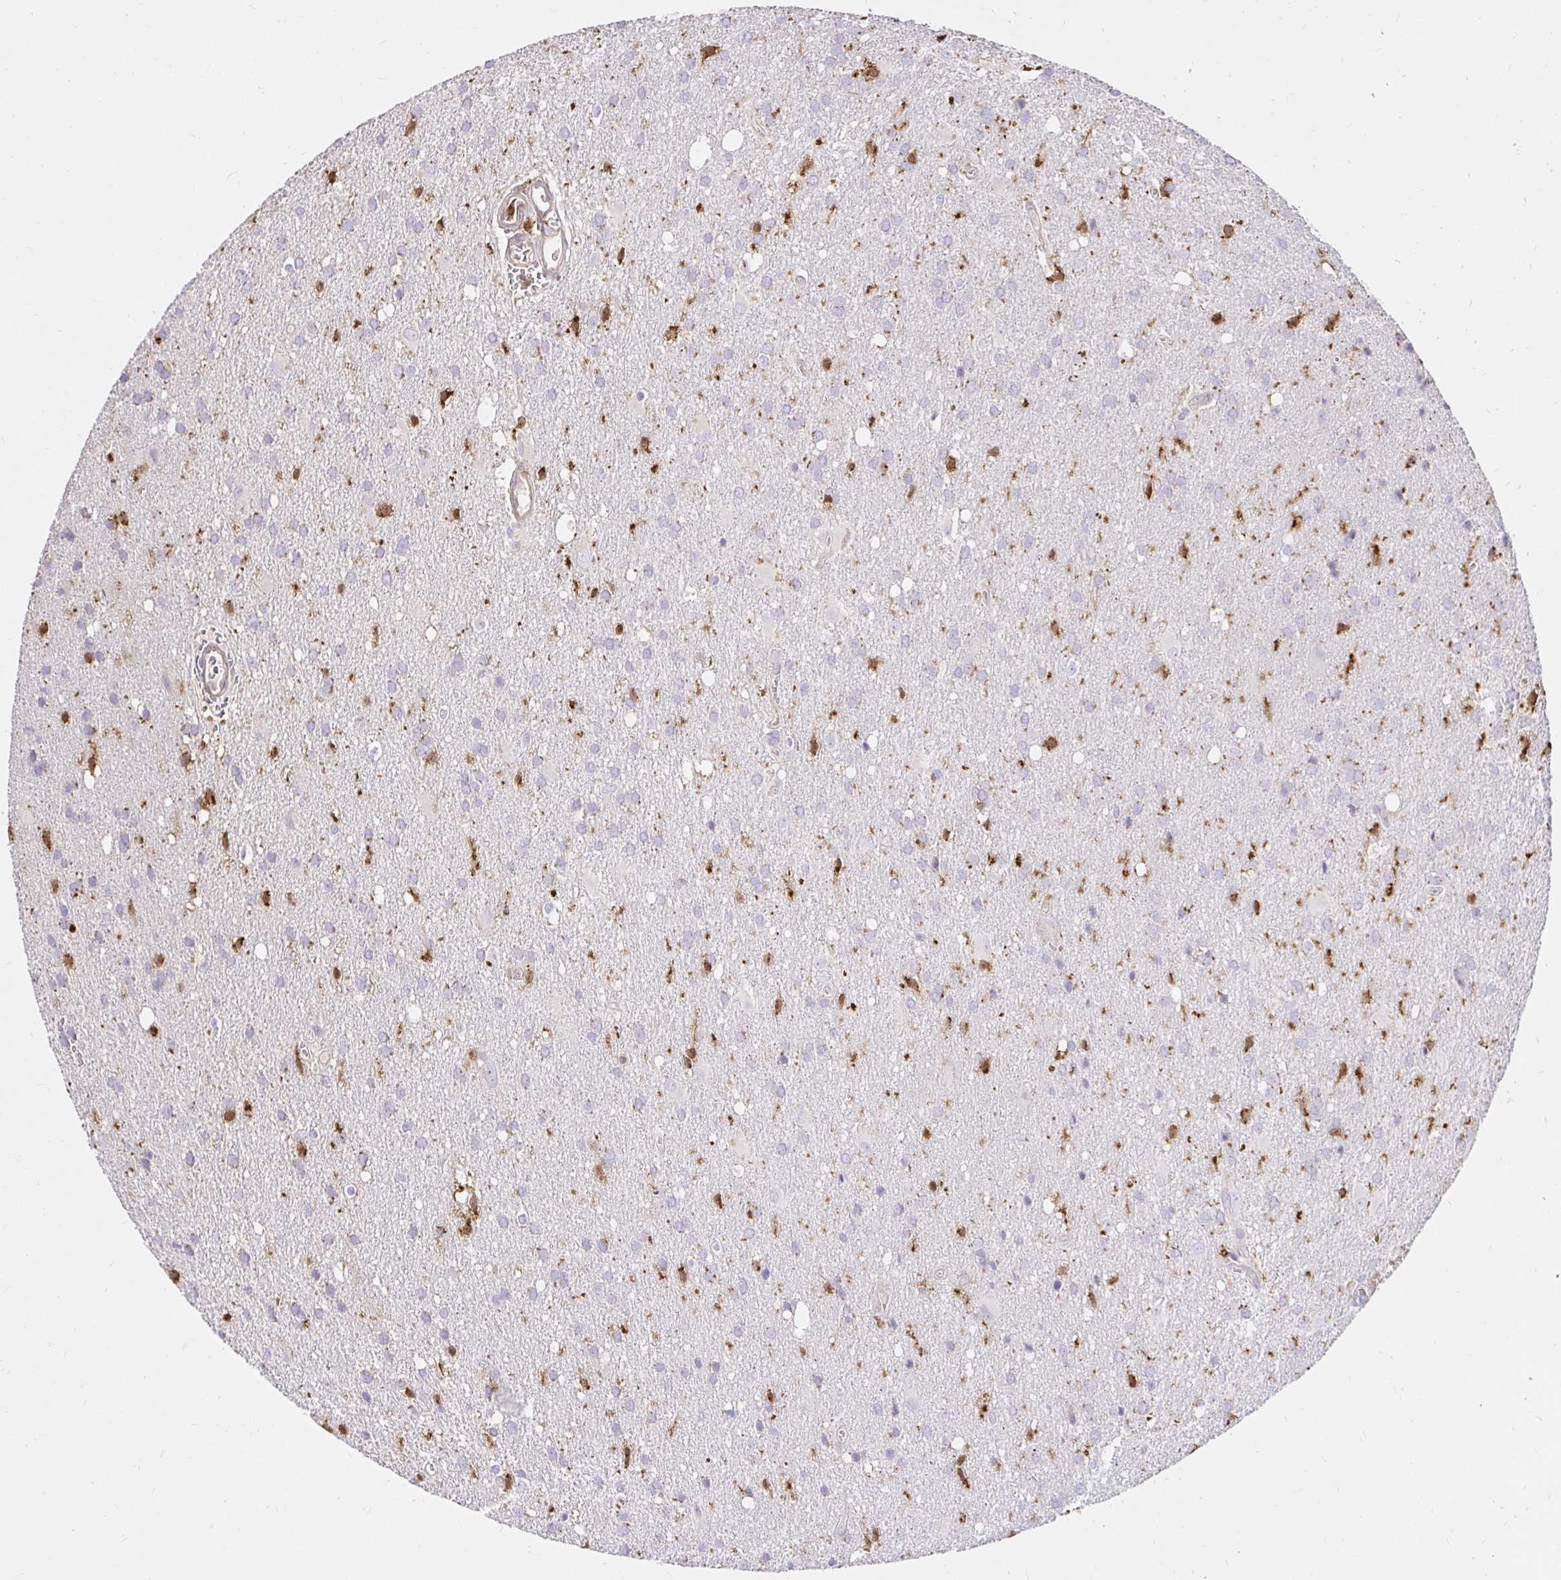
{"staining": {"intensity": "negative", "quantity": "none", "location": "none"}, "tissue": "glioma", "cell_type": "Tumor cells", "image_type": "cancer", "snomed": [{"axis": "morphology", "description": "Glioma, malignant, Low grade"}, {"axis": "topography", "description": "Brain"}], "caption": "The micrograph shows no staining of tumor cells in glioma.", "gene": "PYCARD", "patient": {"sex": "male", "age": 66}}